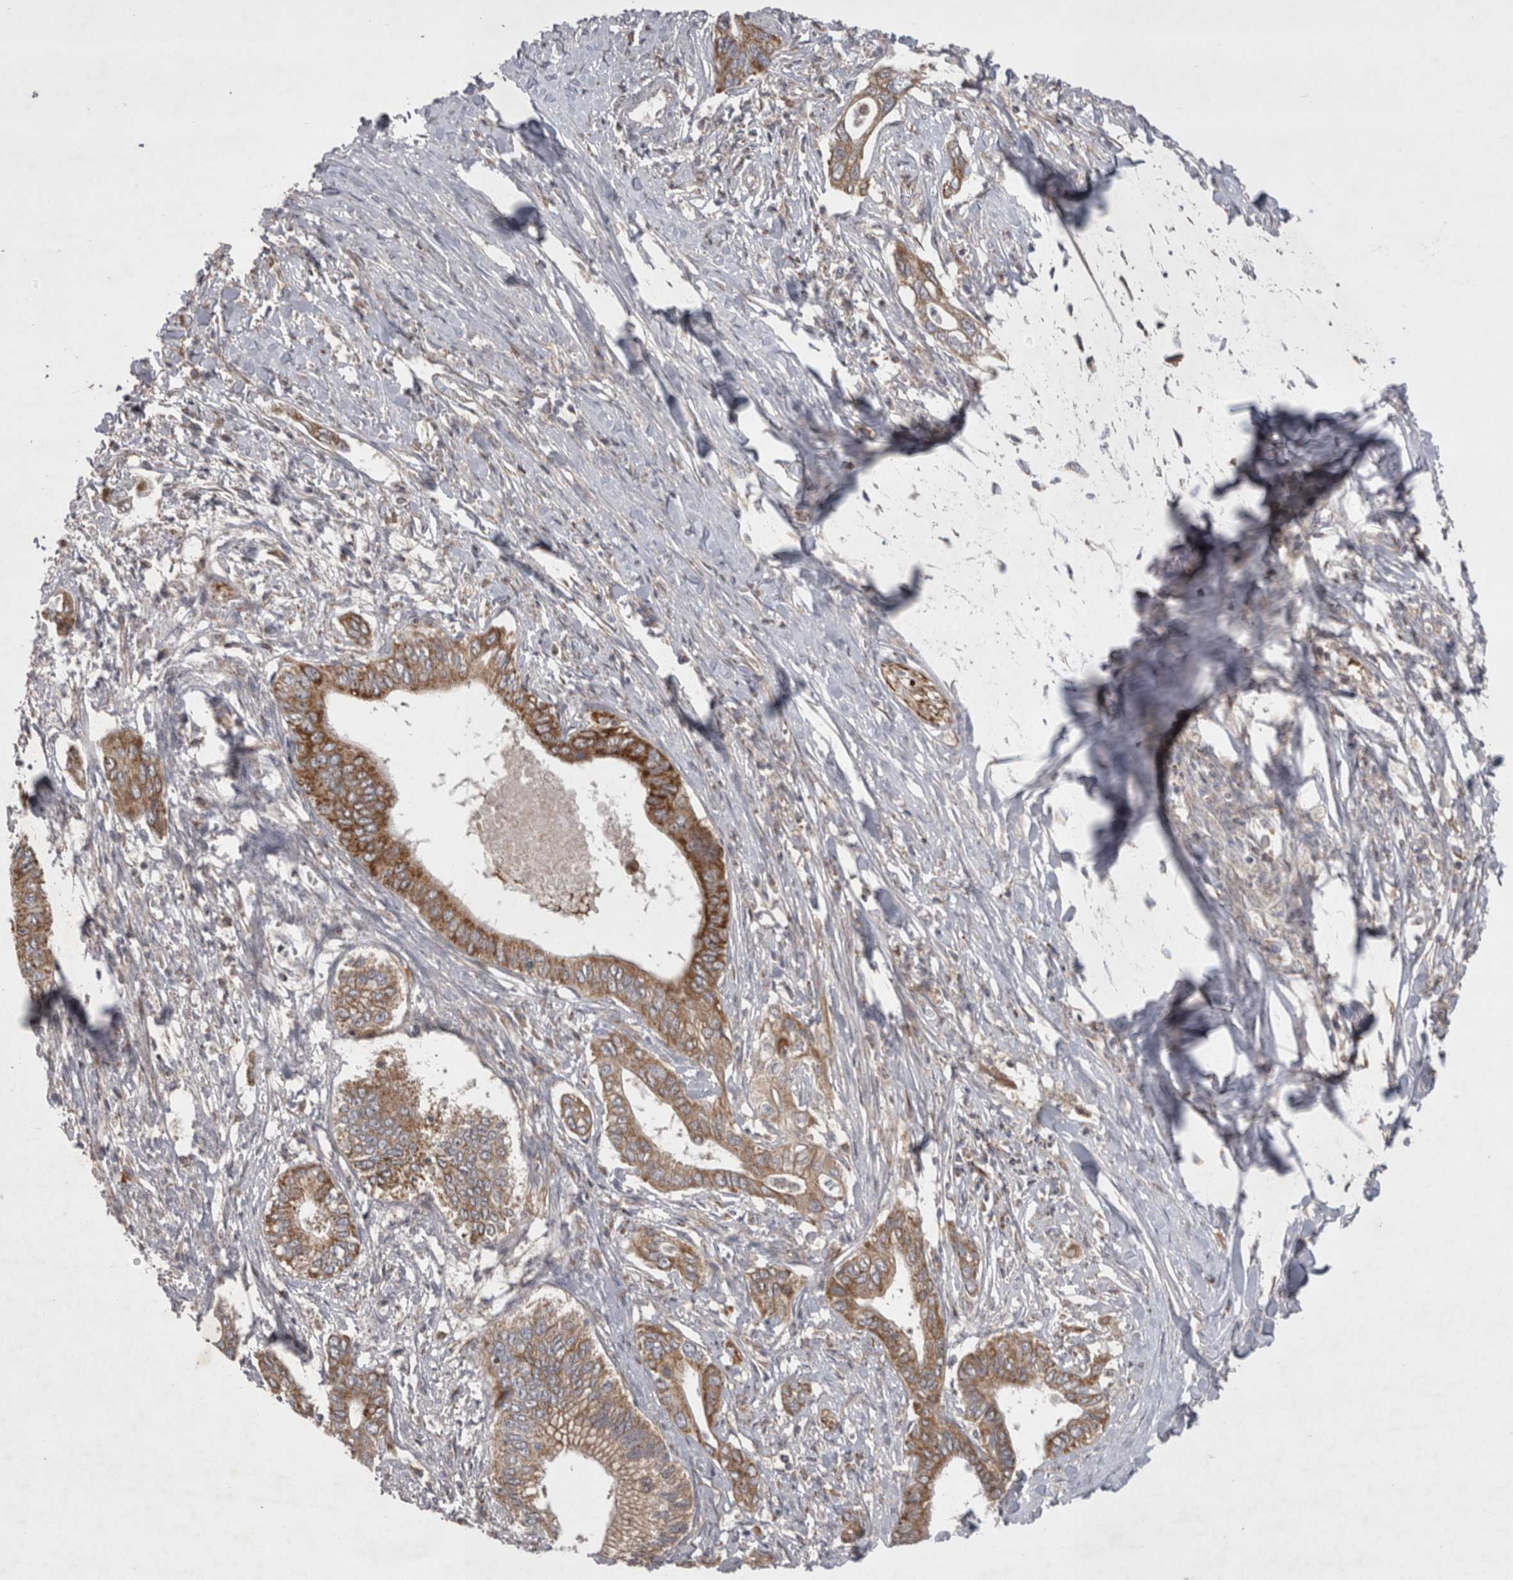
{"staining": {"intensity": "moderate", "quantity": ">75%", "location": "cytoplasmic/membranous"}, "tissue": "pancreatic cancer", "cell_type": "Tumor cells", "image_type": "cancer", "snomed": [{"axis": "morphology", "description": "Normal tissue, NOS"}, {"axis": "morphology", "description": "Adenocarcinoma, NOS"}, {"axis": "topography", "description": "Pancreas"}, {"axis": "topography", "description": "Peripheral nerve tissue"}], "caption": "Protein staining shows moderate cytoplasmic/membranous staining in about >75% of tumor cells in pancreatic cancer.", "gene": "TSPOAP1", "patient": {"sex": "male", "age": 59}}